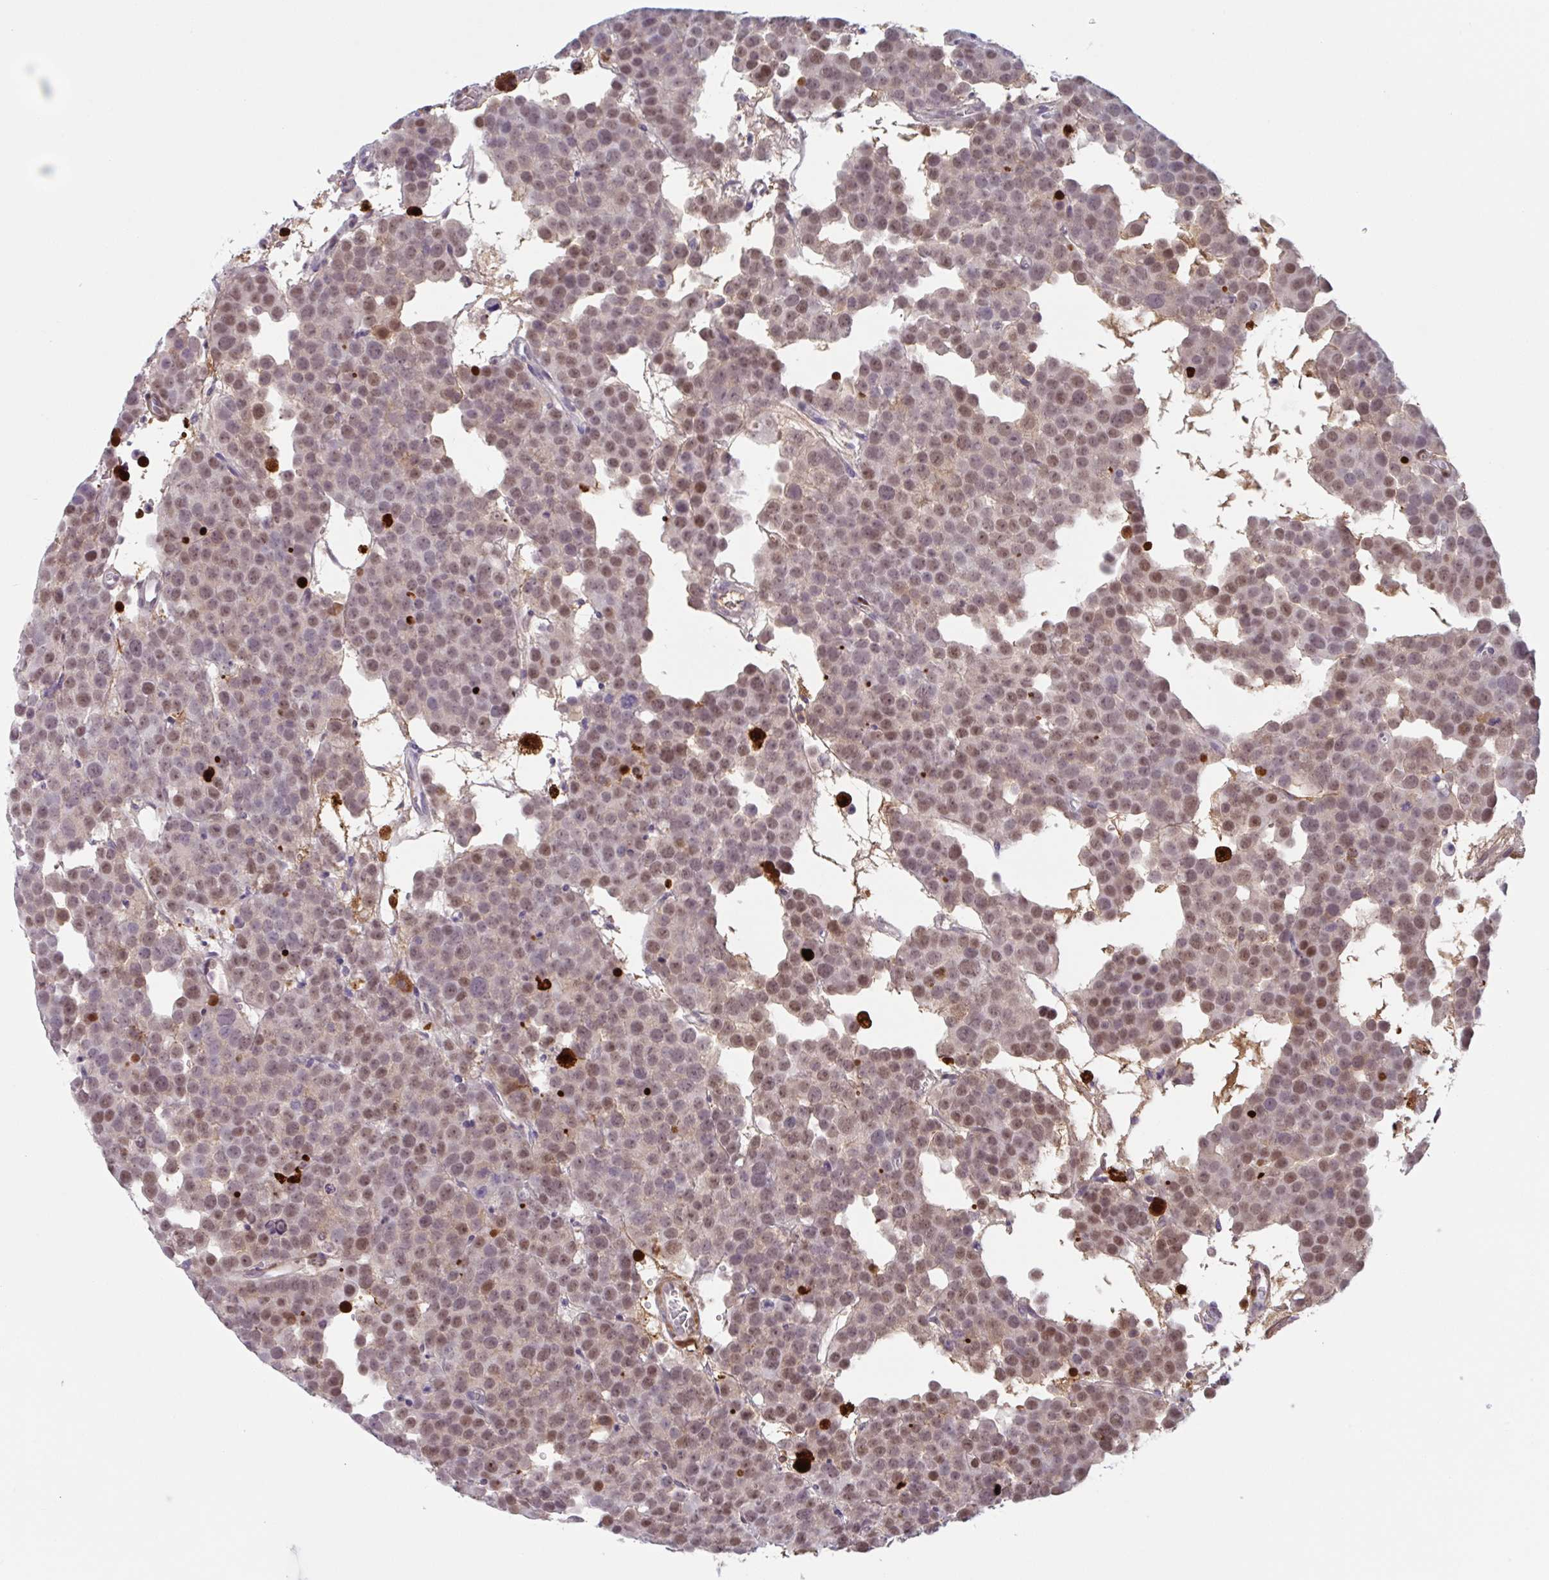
{"staining": {"intensity": "moderate", "quantity": ">75%", "location": "nuclear"}, "tissue": "testis cancer", "cell_type": "Tumor cells", "image_type": "cancer", "snomed": [{"axis": "morphology", "description": "Seminoma, NOS"}, {"axis": "topography", "description": "Testis"}], "caption": "Brown immunohistochemical staining in human testis seminoma exhibits moderate nuclear expression in about >75% of tumor cells.", "gene": "PLG", "patient": {"sex": "male", "age": 71}}